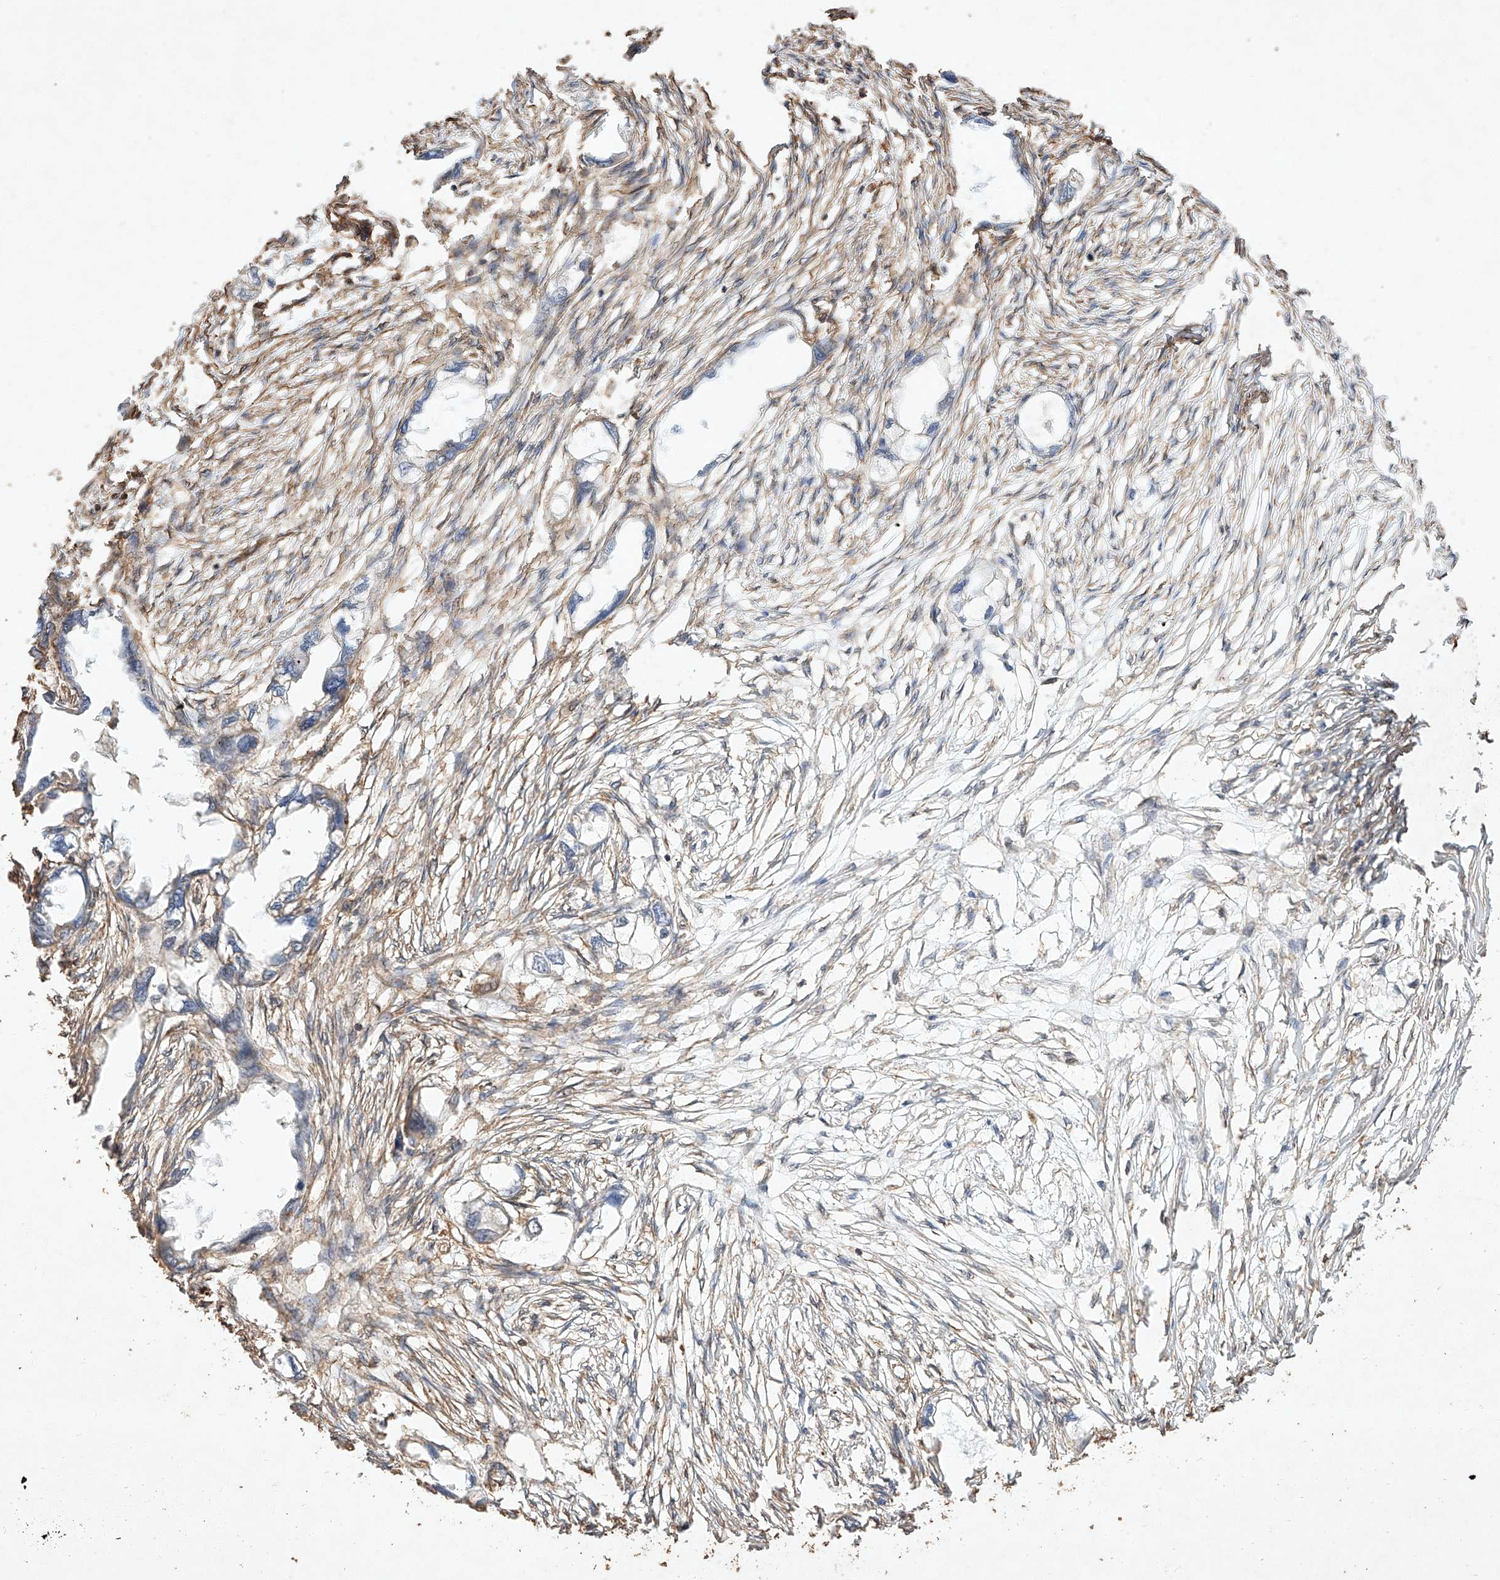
{"staining": {"intensity": "moderate", "quantity": "<25%", "location": "cytoplasmic/membranous"}, "tissue": "endometrial cancer", "cell_type": "Tumor cells", "image_type": "cancer", "snomed": [{"axis": "morphology", "description": "Adenocarcinoma, NOS"}, {"axis": "morphology", "description": "Adenocarcinoma, metastatic, NOS"}, {"axis": "topography", "description": "Adipose tissue"}, {"axis": "topography", "description": "Endometrium"}], "caption": "Immunohistochemical staining of human metastatic adenocarcinoma (endometrial) exhibits low levels of moderate cytoplasmic/membranous protein staining in approximately <25% of tumor cells. The staining was performed using DAB, with brown indicating positive protein expression. Nuclei are stained blue with hematoxylin.", "gene": "GHDC", "patient": {"sex": "female", "age": 67}}